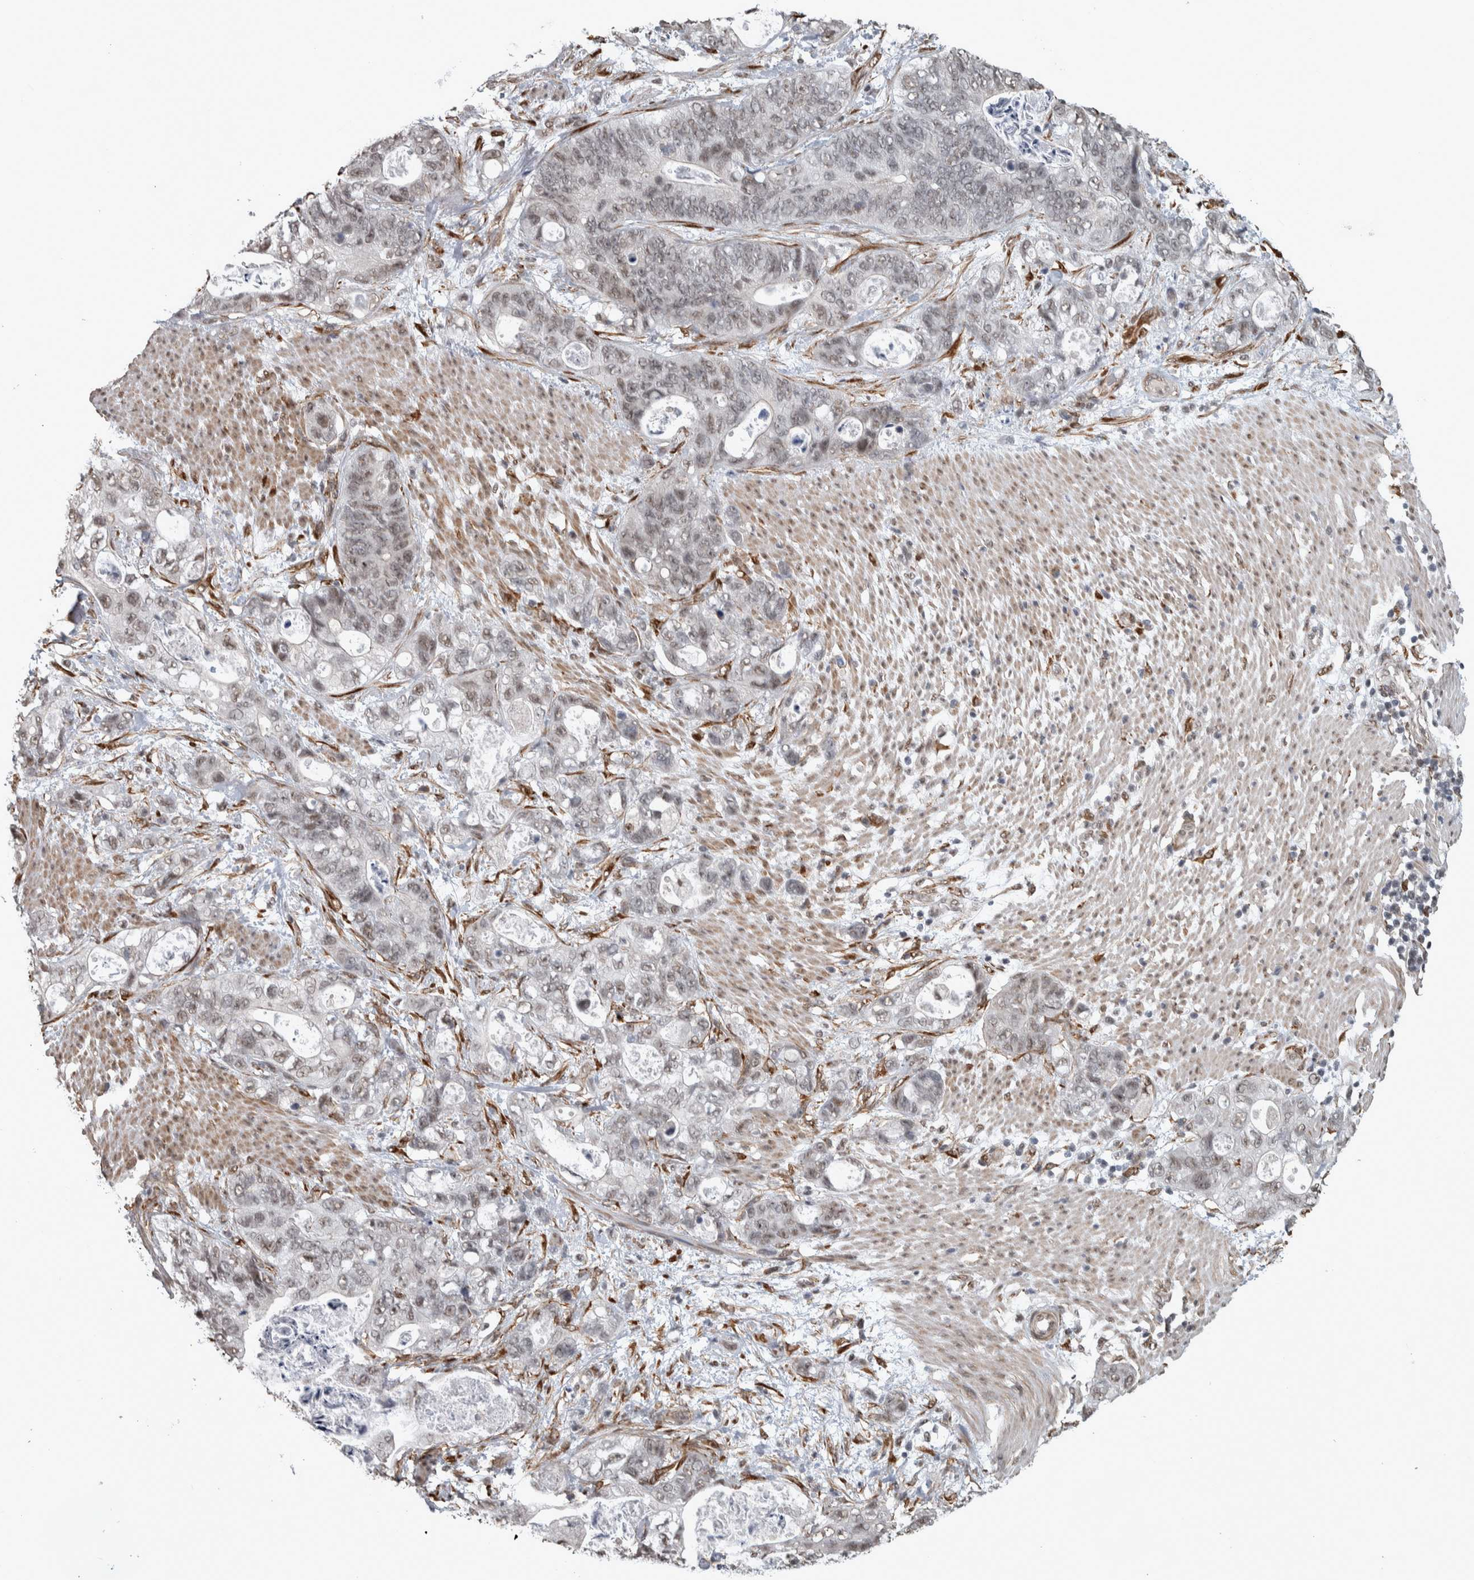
{"staining": {"intensity": "weak", "quantity": "<25%", "location": "nuclear"}, "tissue": "stomach cancer", "cell_type": "Tumor cells", "image_type": "cancer", "snomed": [{"axis": "morphology", "description": "Normal tissue, NOS"}, {"axis": "morphology", "description": "Adenocarcinoma, NOS"}, {"axis": "topography", "description": "Stomach"}], "caption": "Photomicrograph shows no protein expression in tumor cells of stomach adenocarcinoma tissue.", "gene": "DDX42", "patient": {"sex": "female", "age": 89}}